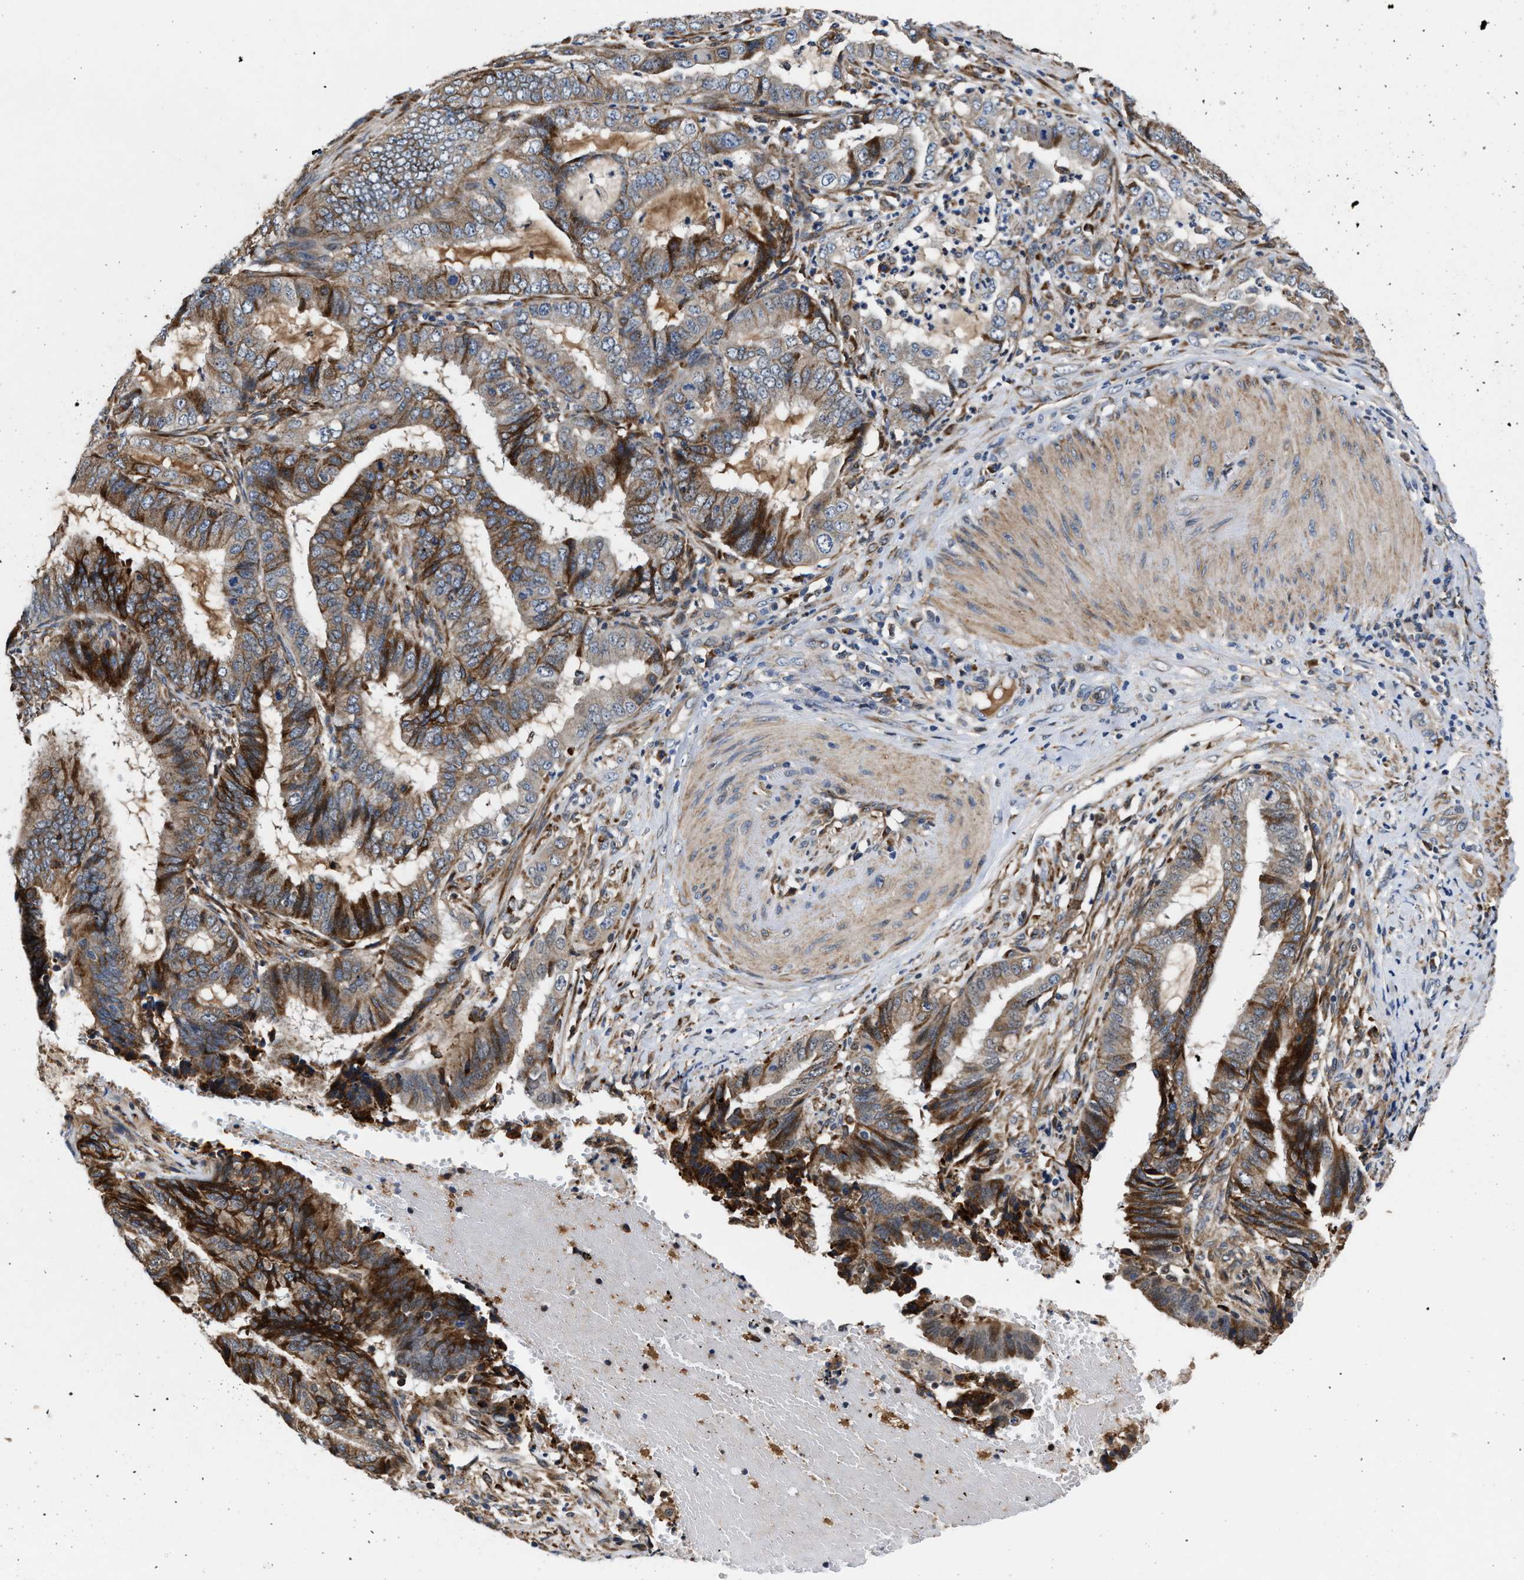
{"staining": {"intensity": "moderate", "quantity": ">75%", "location": "cytoplasmic/membranous"}, "tissue": "endometrial cancer", "cell_type": "Tumor cells", "image_type": "cancer", "snomed": [{"axis": "morphology", "description": "Adenocarcinoma, NOS"}, {"axis": "topography", "description": "Endometrium"}], "caption": "Tumor cells exhibit medium levels of moderate cytoplasmic/membranous positivity in approximately >75% of cells in human endometrial cancer.", "gene": "SLC12A2", "patient": {"sex": "female", "age": 51}}